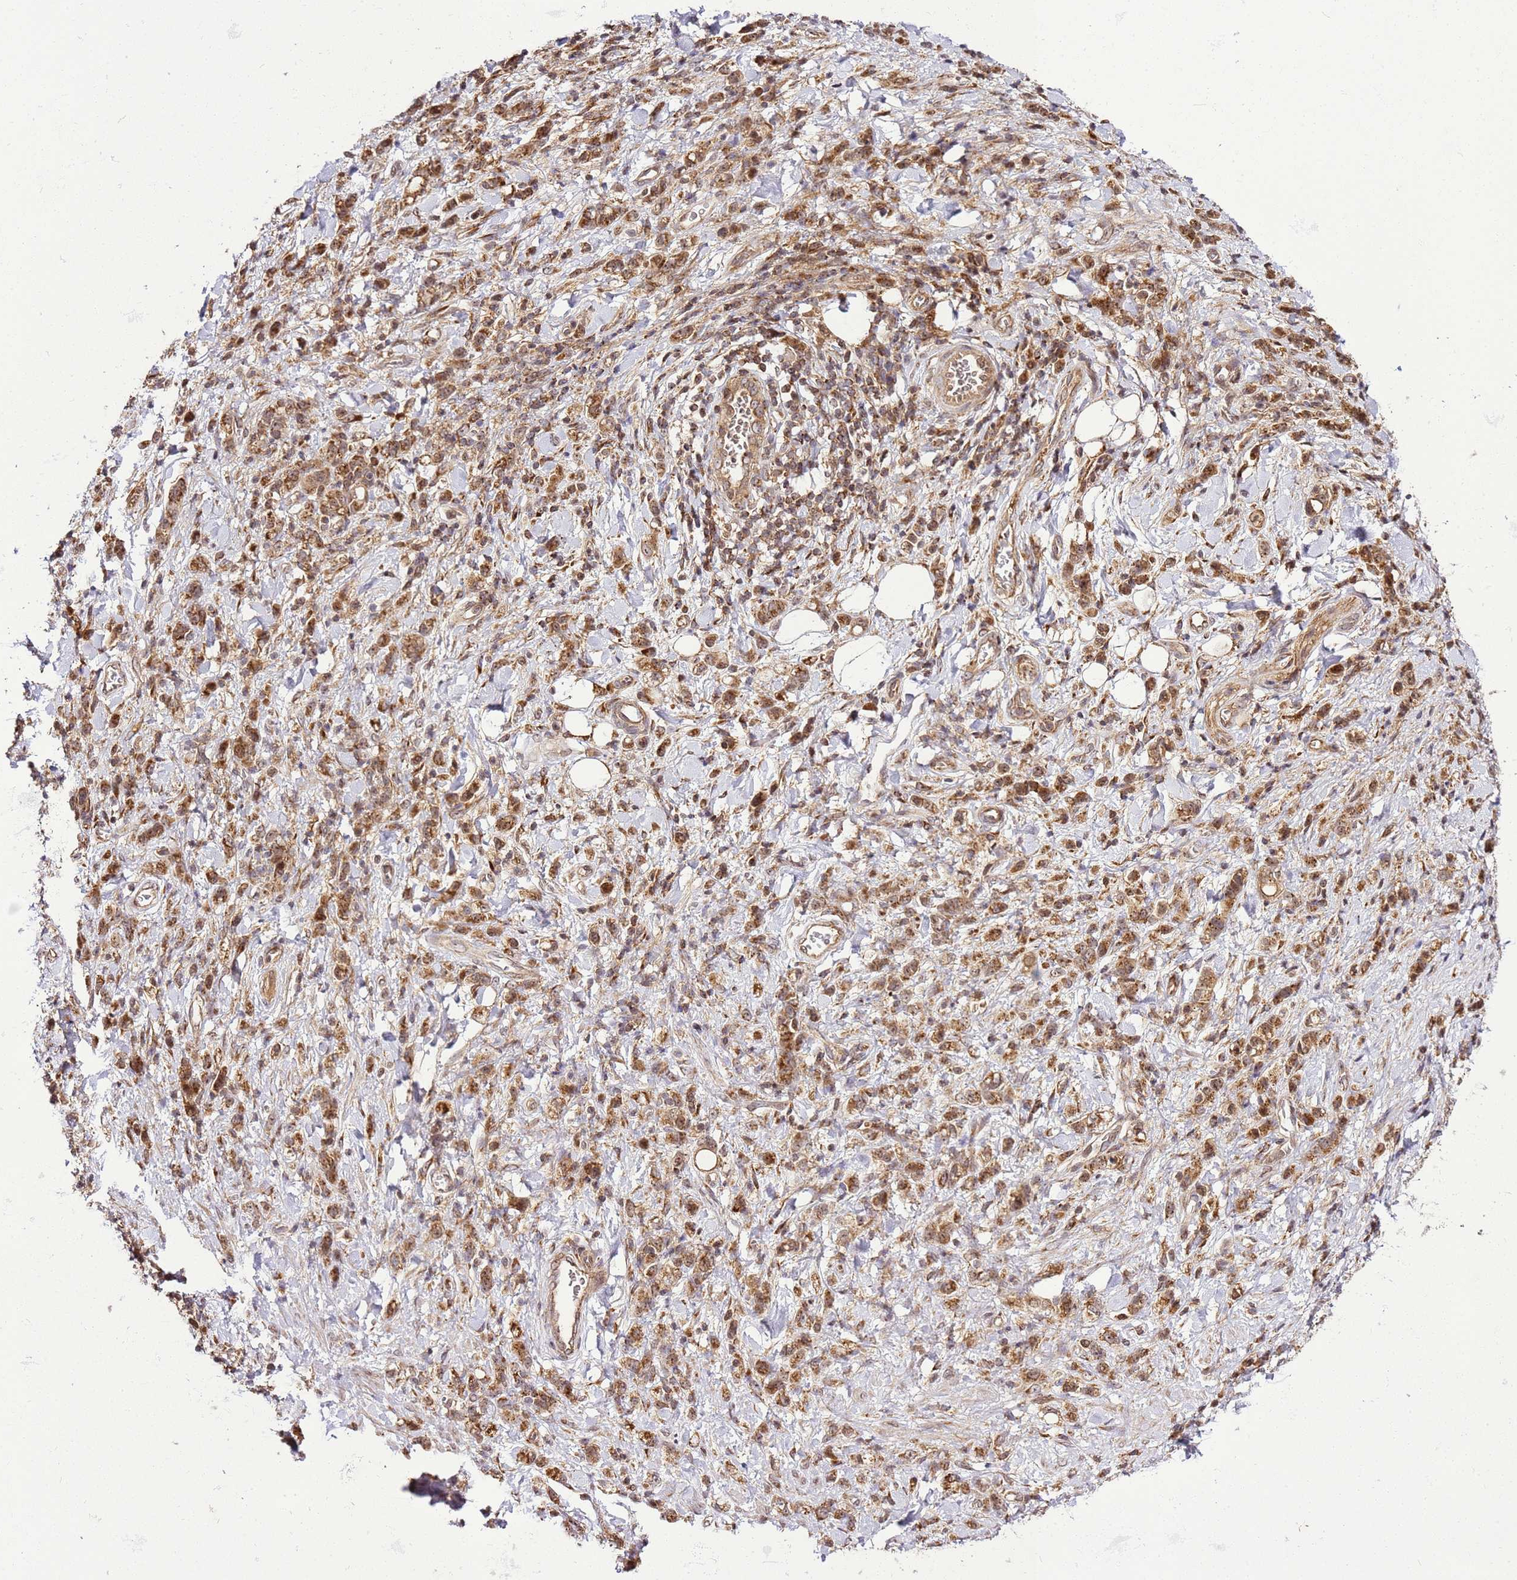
{"staining": {"intensity": "moderate", "quantity": ">75%", "location": "cytoplasmic/membranous"}, "tissue": "stomach cancer", "cell_type": "Tumor cells", "image_type": "cancer", "snomed": [{"axis": "morphology", "description": "Adenocarcinoma, NOS"}, {"axis": "topography", "description": "Stomach"}], "caption": "Moderate cytoplasmic/membranous expression is seen in about >75% of tumor cells in stomach cancer (adenocarcinoma).", "gene": "RASA3", "patient": {"sex": "male", "age": 77}}